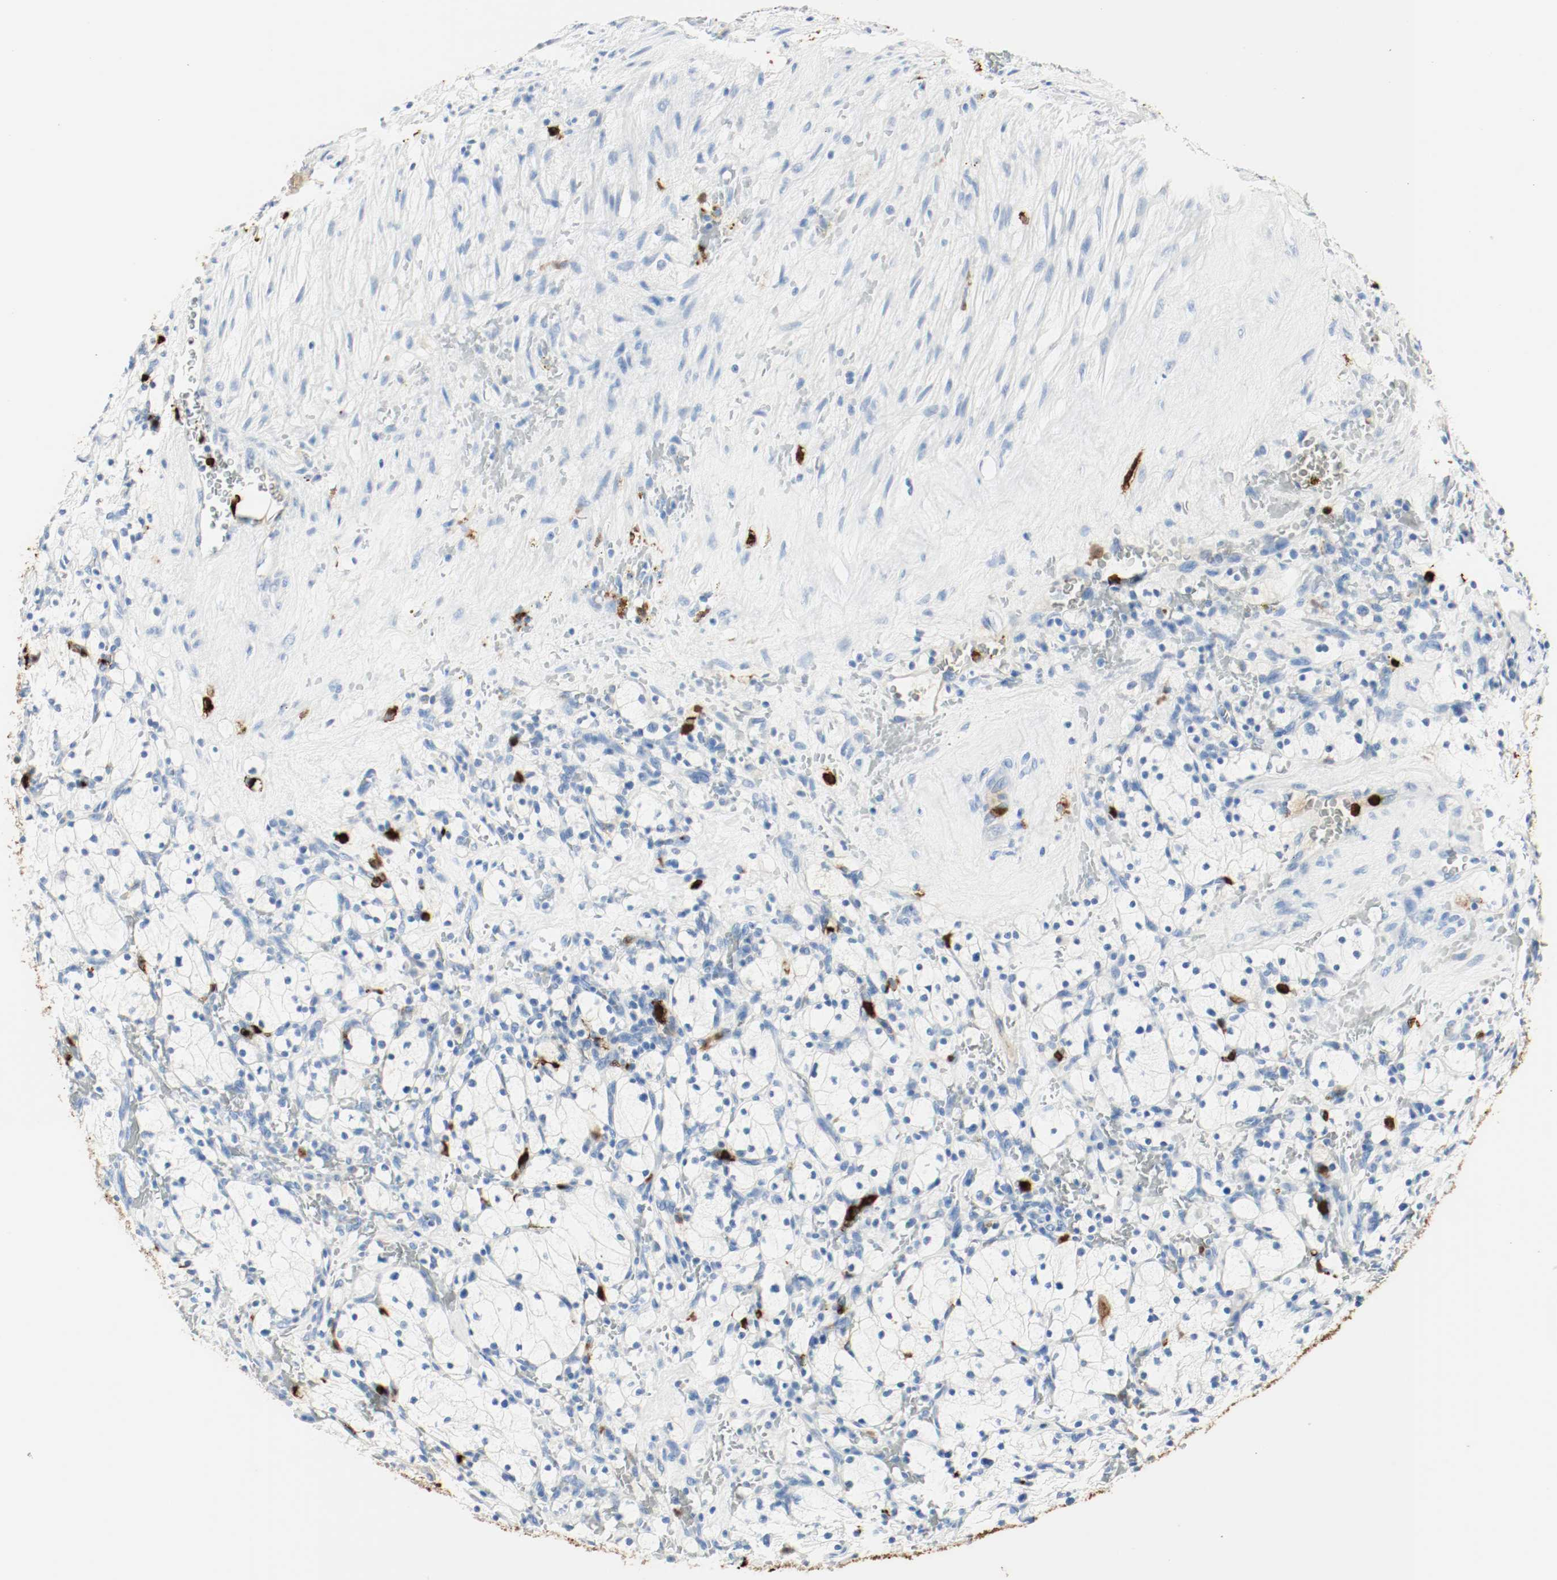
{"staining": {"intensity": "negative", "quantity": "none", "location": "none"}, "tissue": "renal cancer", "cell_type": "Tumor cells", "image_type": "cancer", "snomed": [{"axis": "morphology", "description": "Adenocarcinoma, NOS"}, {"axis": "topography", "description": "Kidney"}], "caption": "The IHC histopathology image has no significant expression in tumor cells of renal cancer (adenocarcinoma) tissue. The staining is performed using DAB (3,3'-diaminobenzidine) brown chromogen with nuclei counter-stained in using hematoxylin.", "gene": "S100A9", "patient": {"sex": "female", "age": 83}}